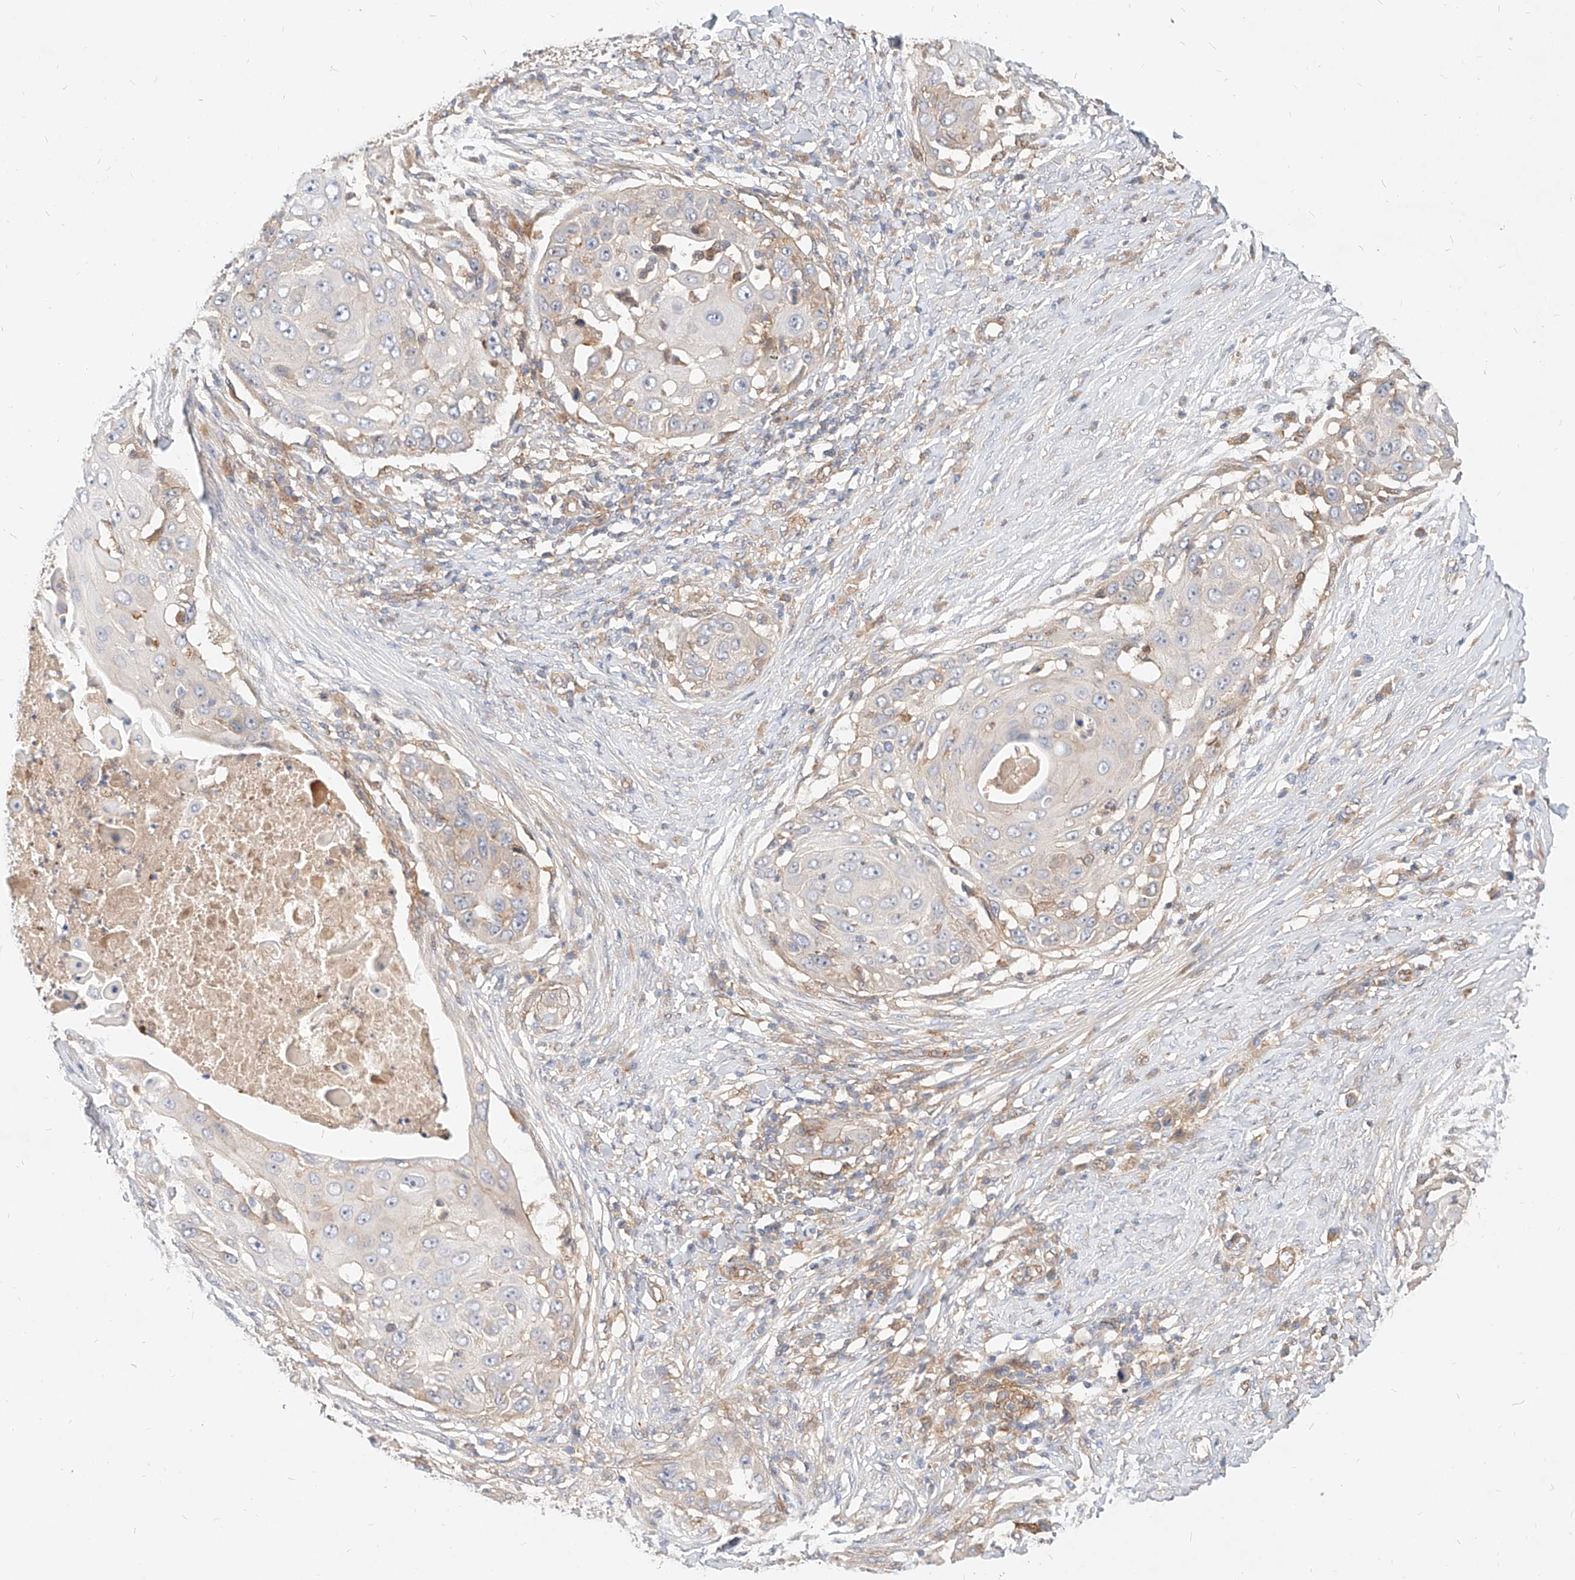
{"staining": {"intensity": "negative", "quantity": "none", "location": "none"}, "tissue": "skin cancer", "cell_type": "Tumor cells", "image_type": "cancer", "snomed": [{"axis": "morphology", "description": "Squamous cell carcinoma, NOS"}, {"axis": "topography", "description": "Skin"}], "caption": "Skin cancer (squamous cell carcinoma) stained for a protein using immunohistochemistry shows no positivity tumor cells.", "gene": "NFAM1", "patient": {"sex": "female", "age": 44}}